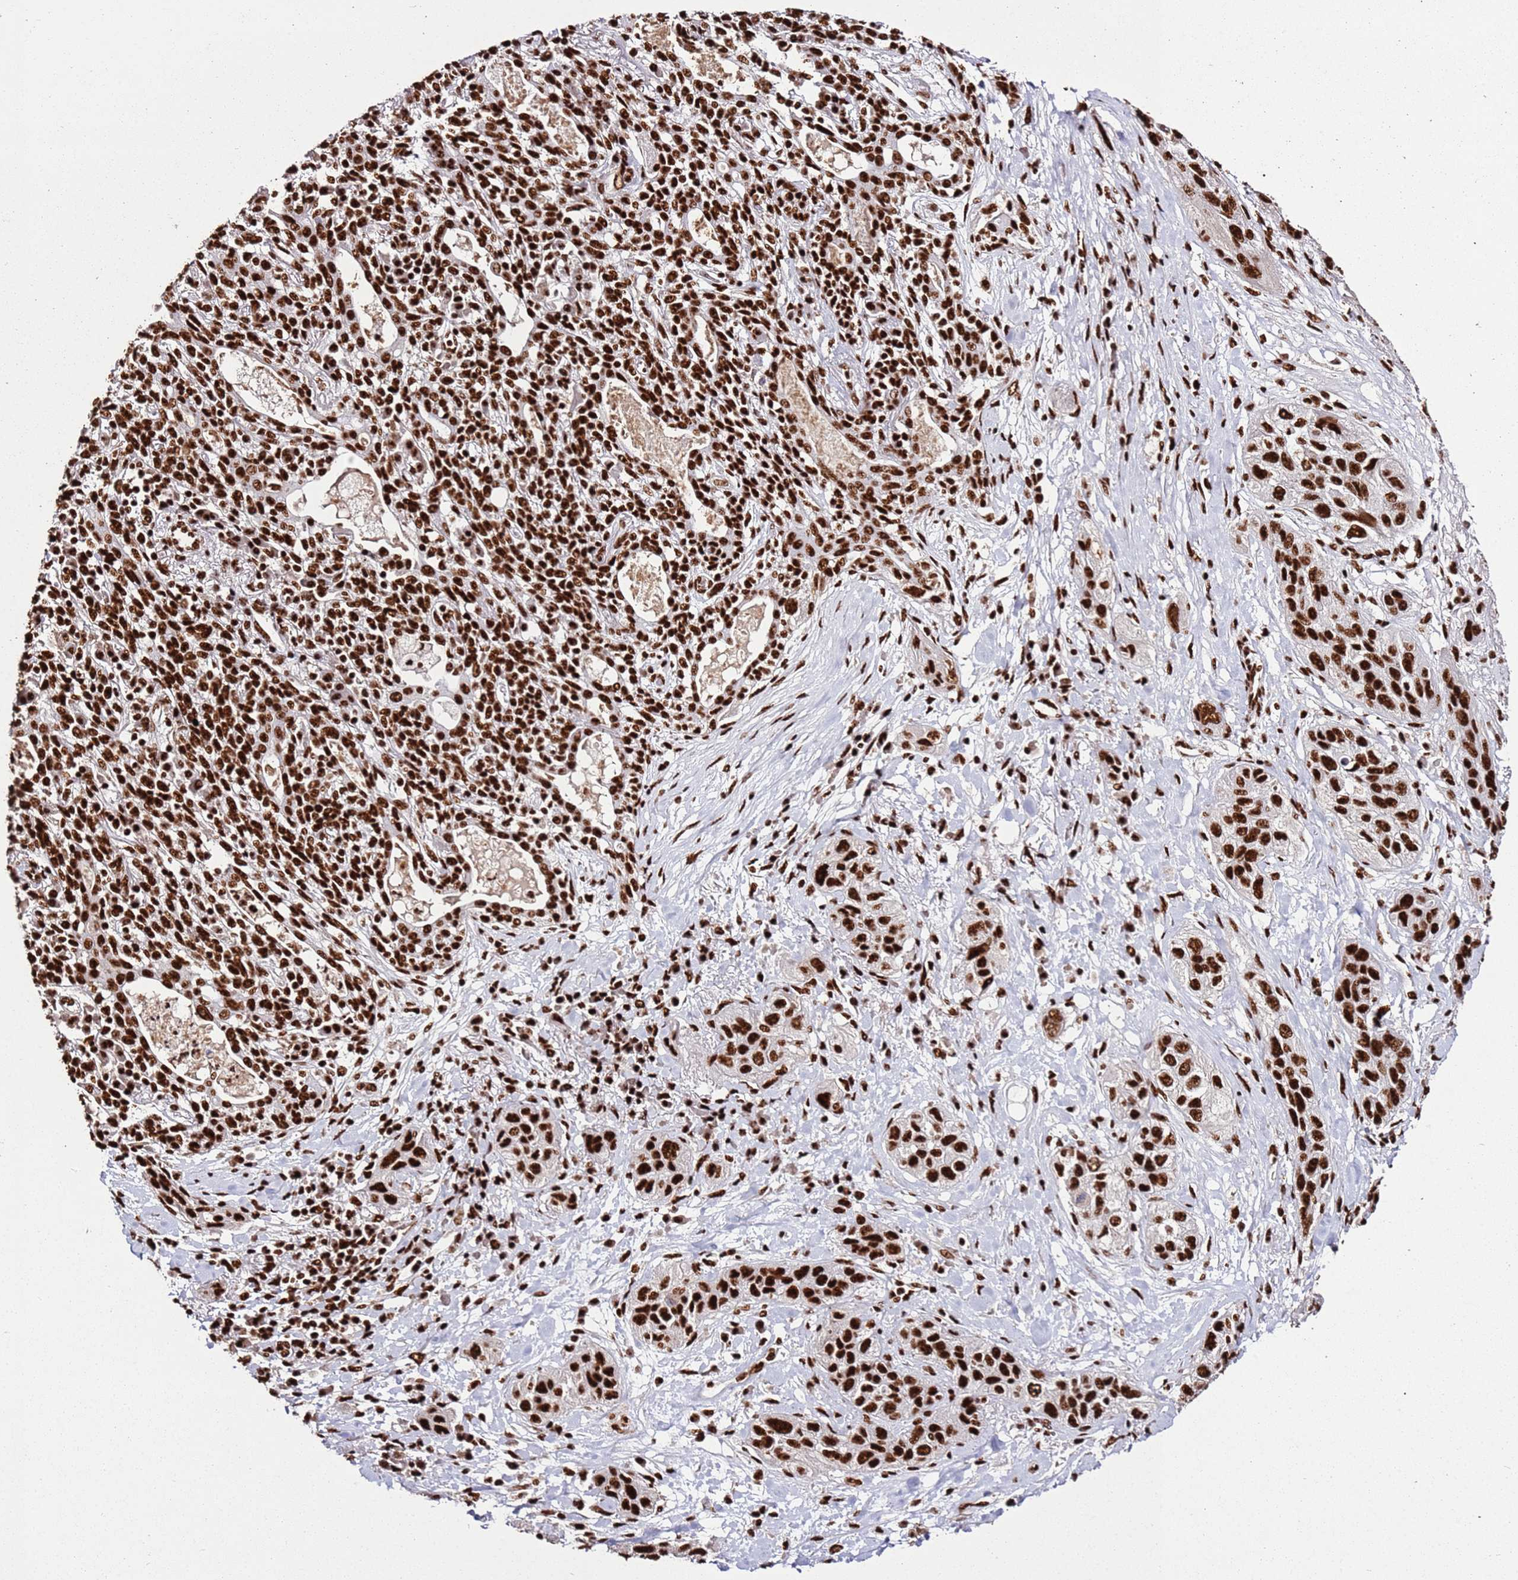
{"staining": {"intensity": "strong", "quantity": ">75%", "location": "nuclear"}, "tissue": "lung cancer", "cell_type": "Tumor cells", "image_type": "cancer", "snomed": [{"axis": "morphology", "description": "Squamous cell carcinoma, NOS"}, {"axis": "topography", "description": "Lung"}], "caption": "Immunohistochemistry micrograph of squamous cell carcinoma (lung) stained for a protein (brown), which displays high levels of strong nuclear positivity in about >75% of tumor cells.", "gene": "C6orf226", "patient": {"sex": "female", "age": 70}}